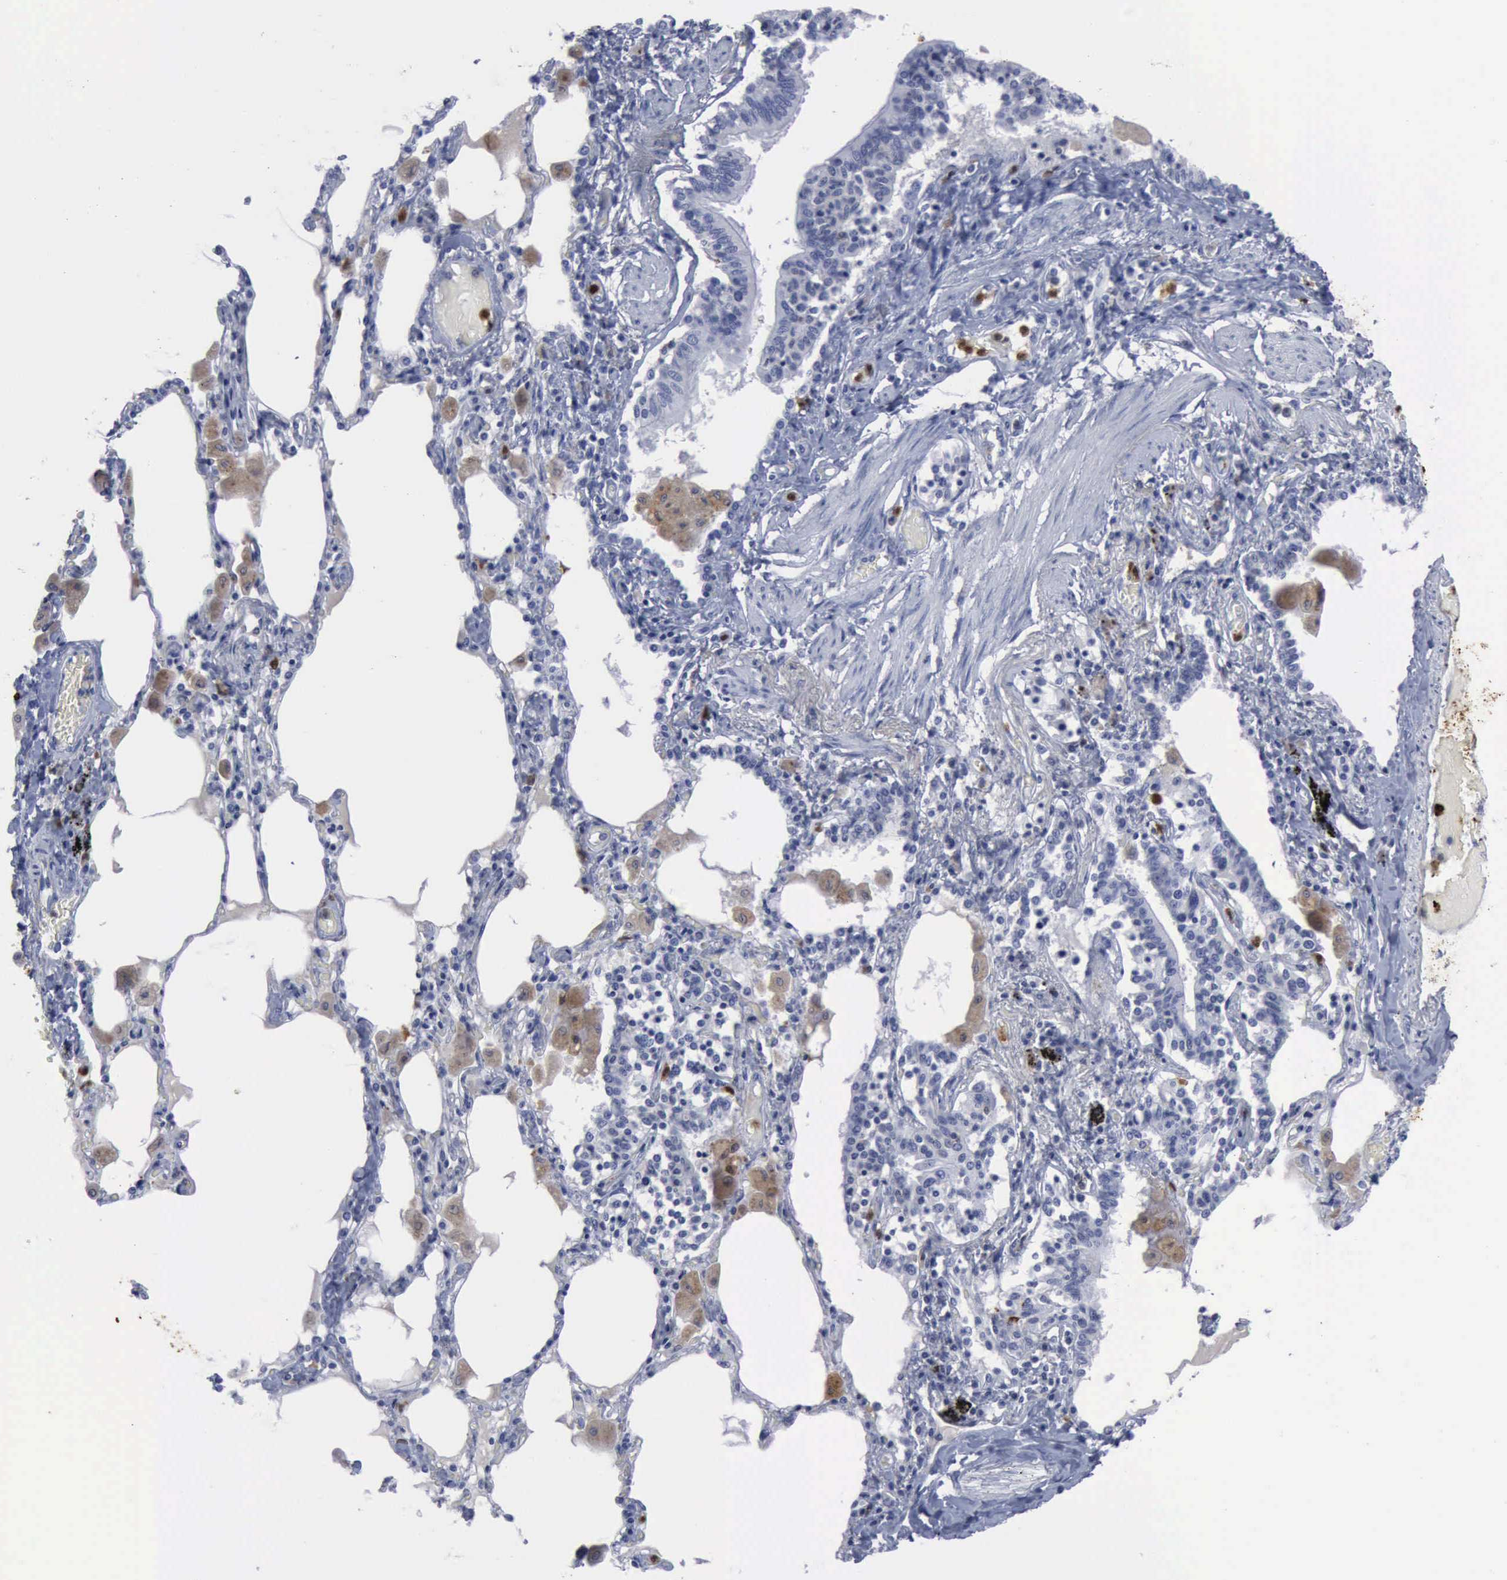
{"staining": {"intensity": "negative", "quantity": "none", "location": "none"}, "tissue": "bronchus", "cell_type": "Respiratory epithelial cells", "image_type": "normal", "snomed": [{"axis": "morphology", "description": "Normal tissue, NOS"}, {"axis": "morphology", "description": "Squamous cell carcinoma, NOS"}, {"axis": "topography", "description": "Bronchus"}, {"axis": "topography", "description": "Lung"}], "caption": "There is no significant positivity in respiratory epithelial cells of bronchus.", "gene": "CSTA", "patient": {"sex": "female", "age": 47}}